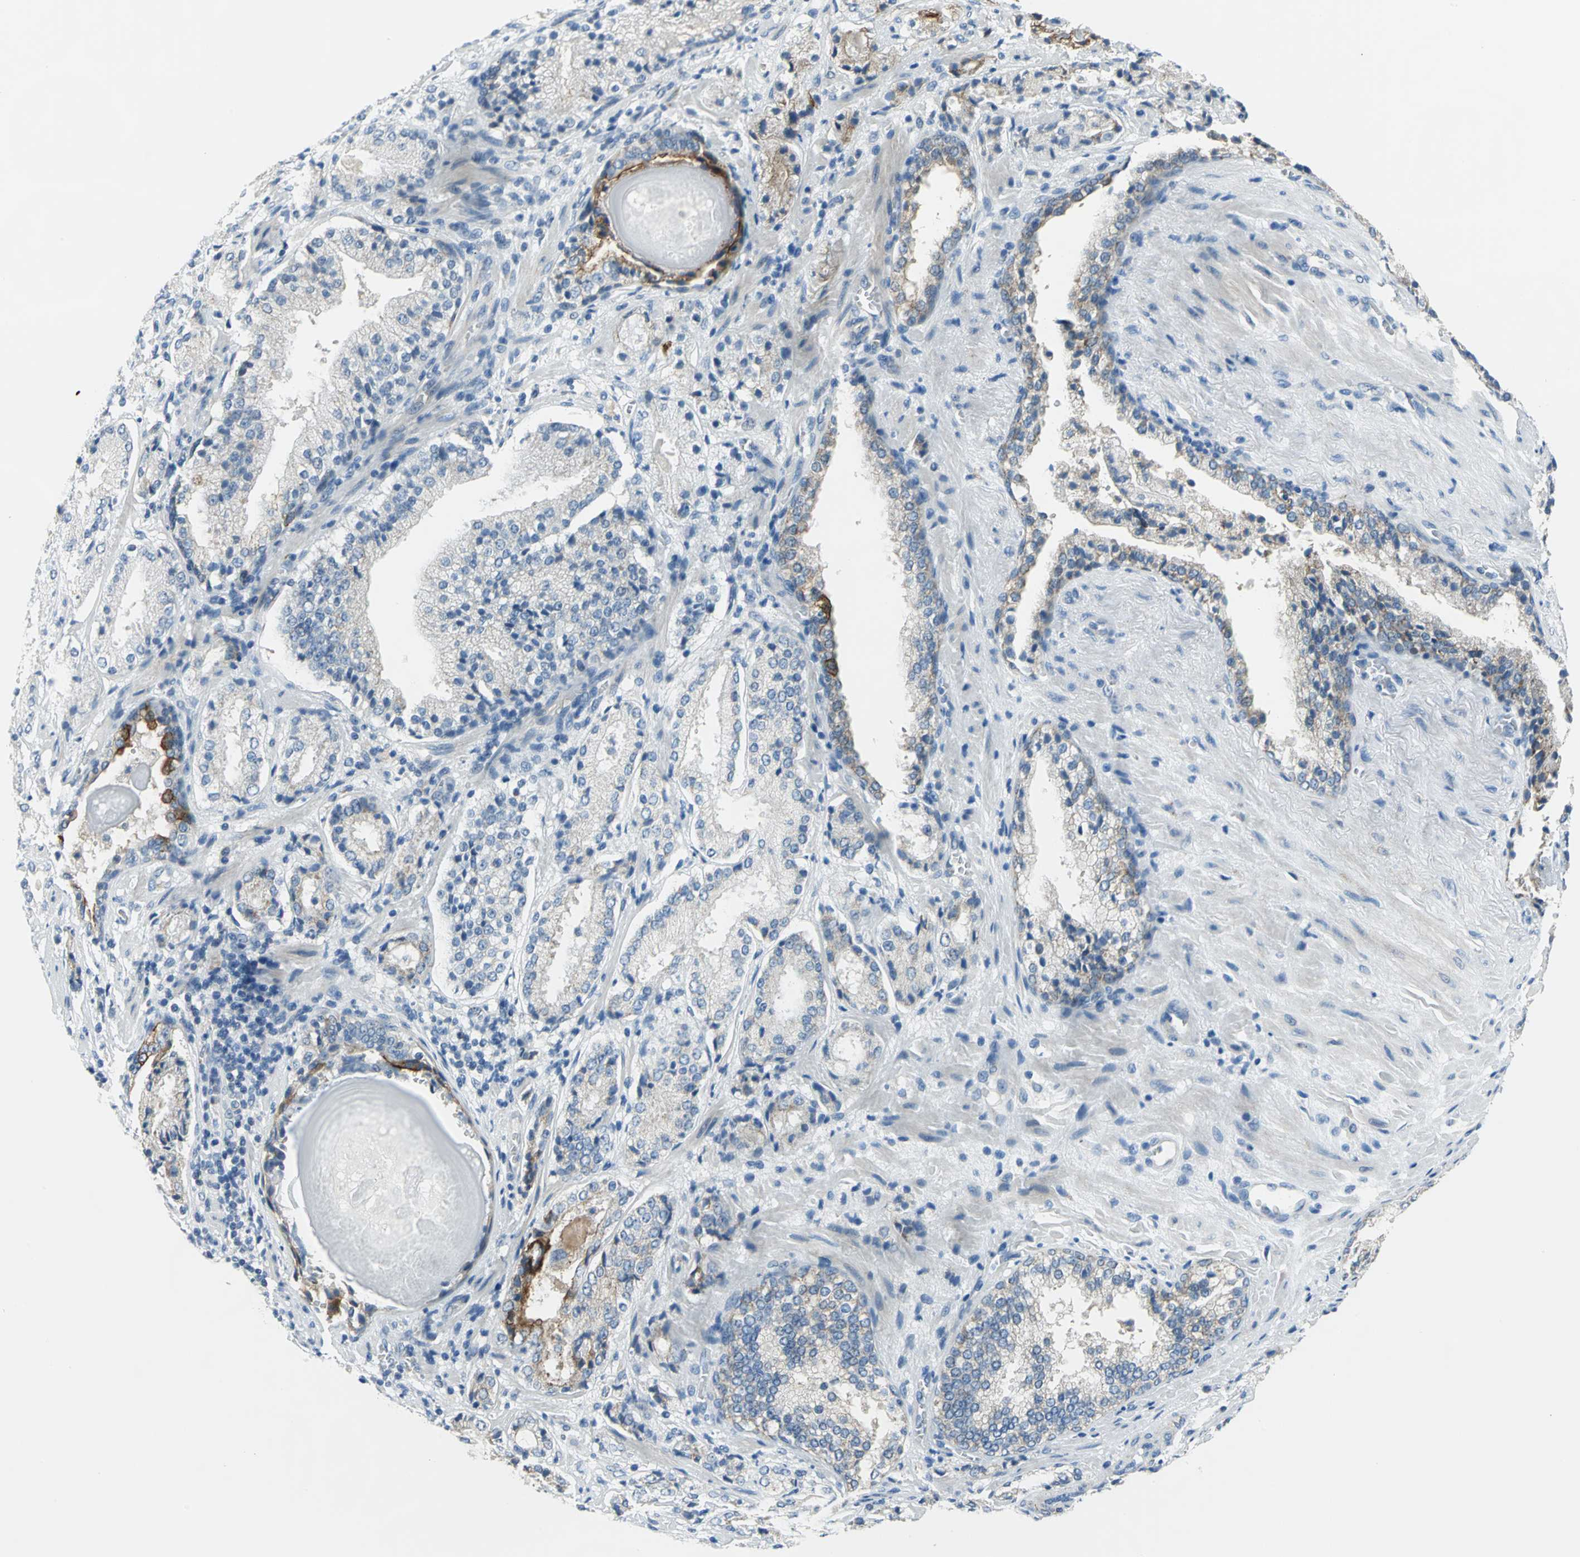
{"staining": {"intensity": "moderate", "quantity": "25%-75%", "location": "cytoplasmic/membranous"}, "tissue": "prostate cancer", "cell_type": "Tumor cells", "image_type": "cancer", "snomed": [{"axis": "morphology", "description": "Adenocarcinoma, High grade"}, {"axis": "topography", "description": "Prostate"}], "caption": "Adenocarcinoma (high-grade) (prostate) stained with a protein marker demonstrates moderate staining in tumor cells.", "gene": "MUC4", "patient": {"sex": "male", "age": 58}}